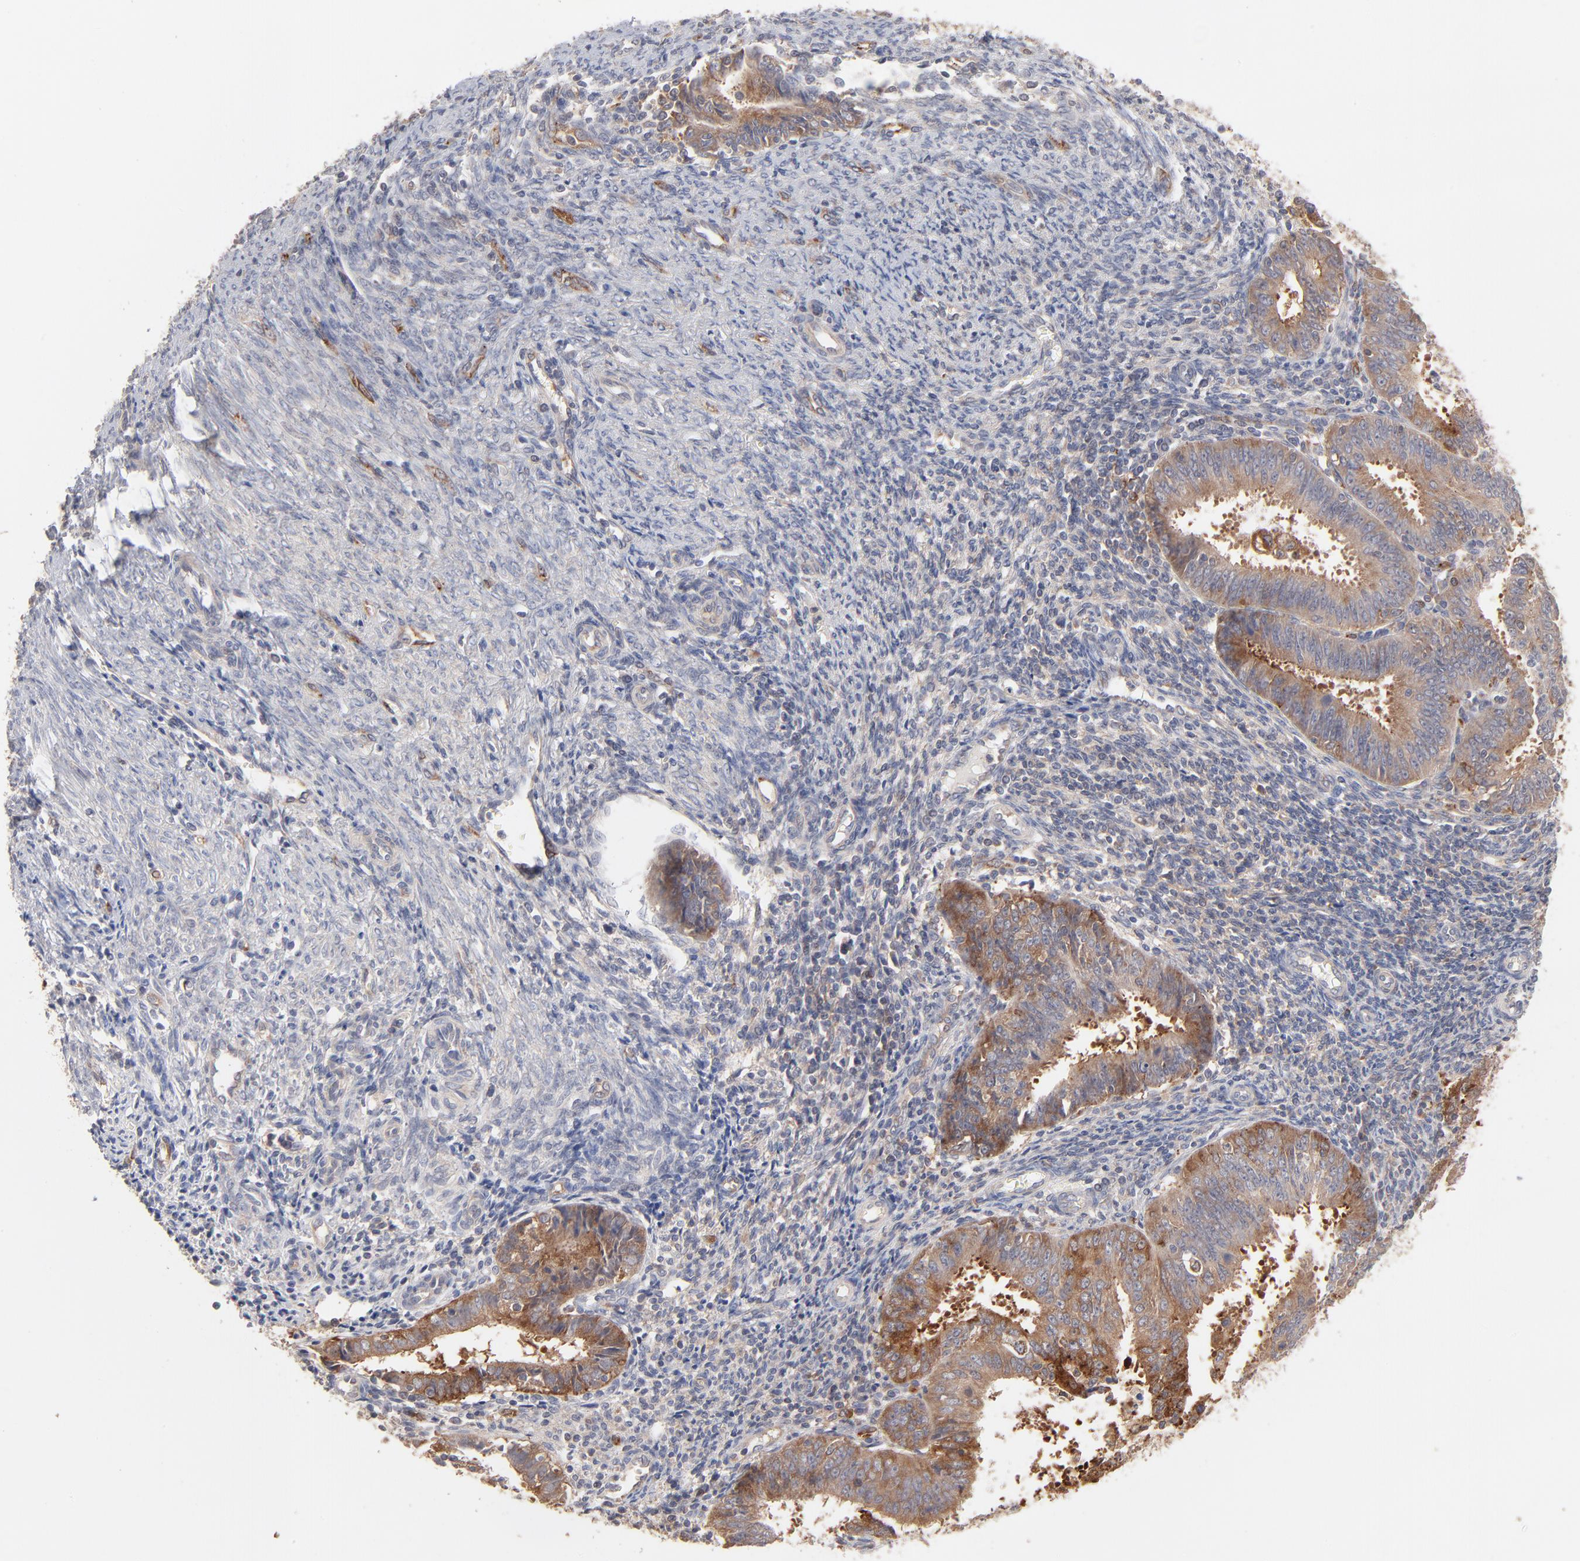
{"staining": {"intensity": "moderate", "quantity": ">75%", "location": "cytoplasmic/membranous"}, "tissue": "endometrial cancer", "cell_type": "Tumor cells", "image_type": "cancer", "snomed": [{"axis": "morphology", "description": "Adenocarcinoma, NOS"}, {"axis": "topography", "description": "Endometrium"}], "caption": "DAB (3,3'-diaminobenzidine) immunohistochemical staining of human endometrial cancer exhibits moderate cytoplasmic/membranous protein positivity in approximately >75% of tumor cells.", "gene": "IVNS1ABP", "patient": {"sex": "female", "age": 42}}